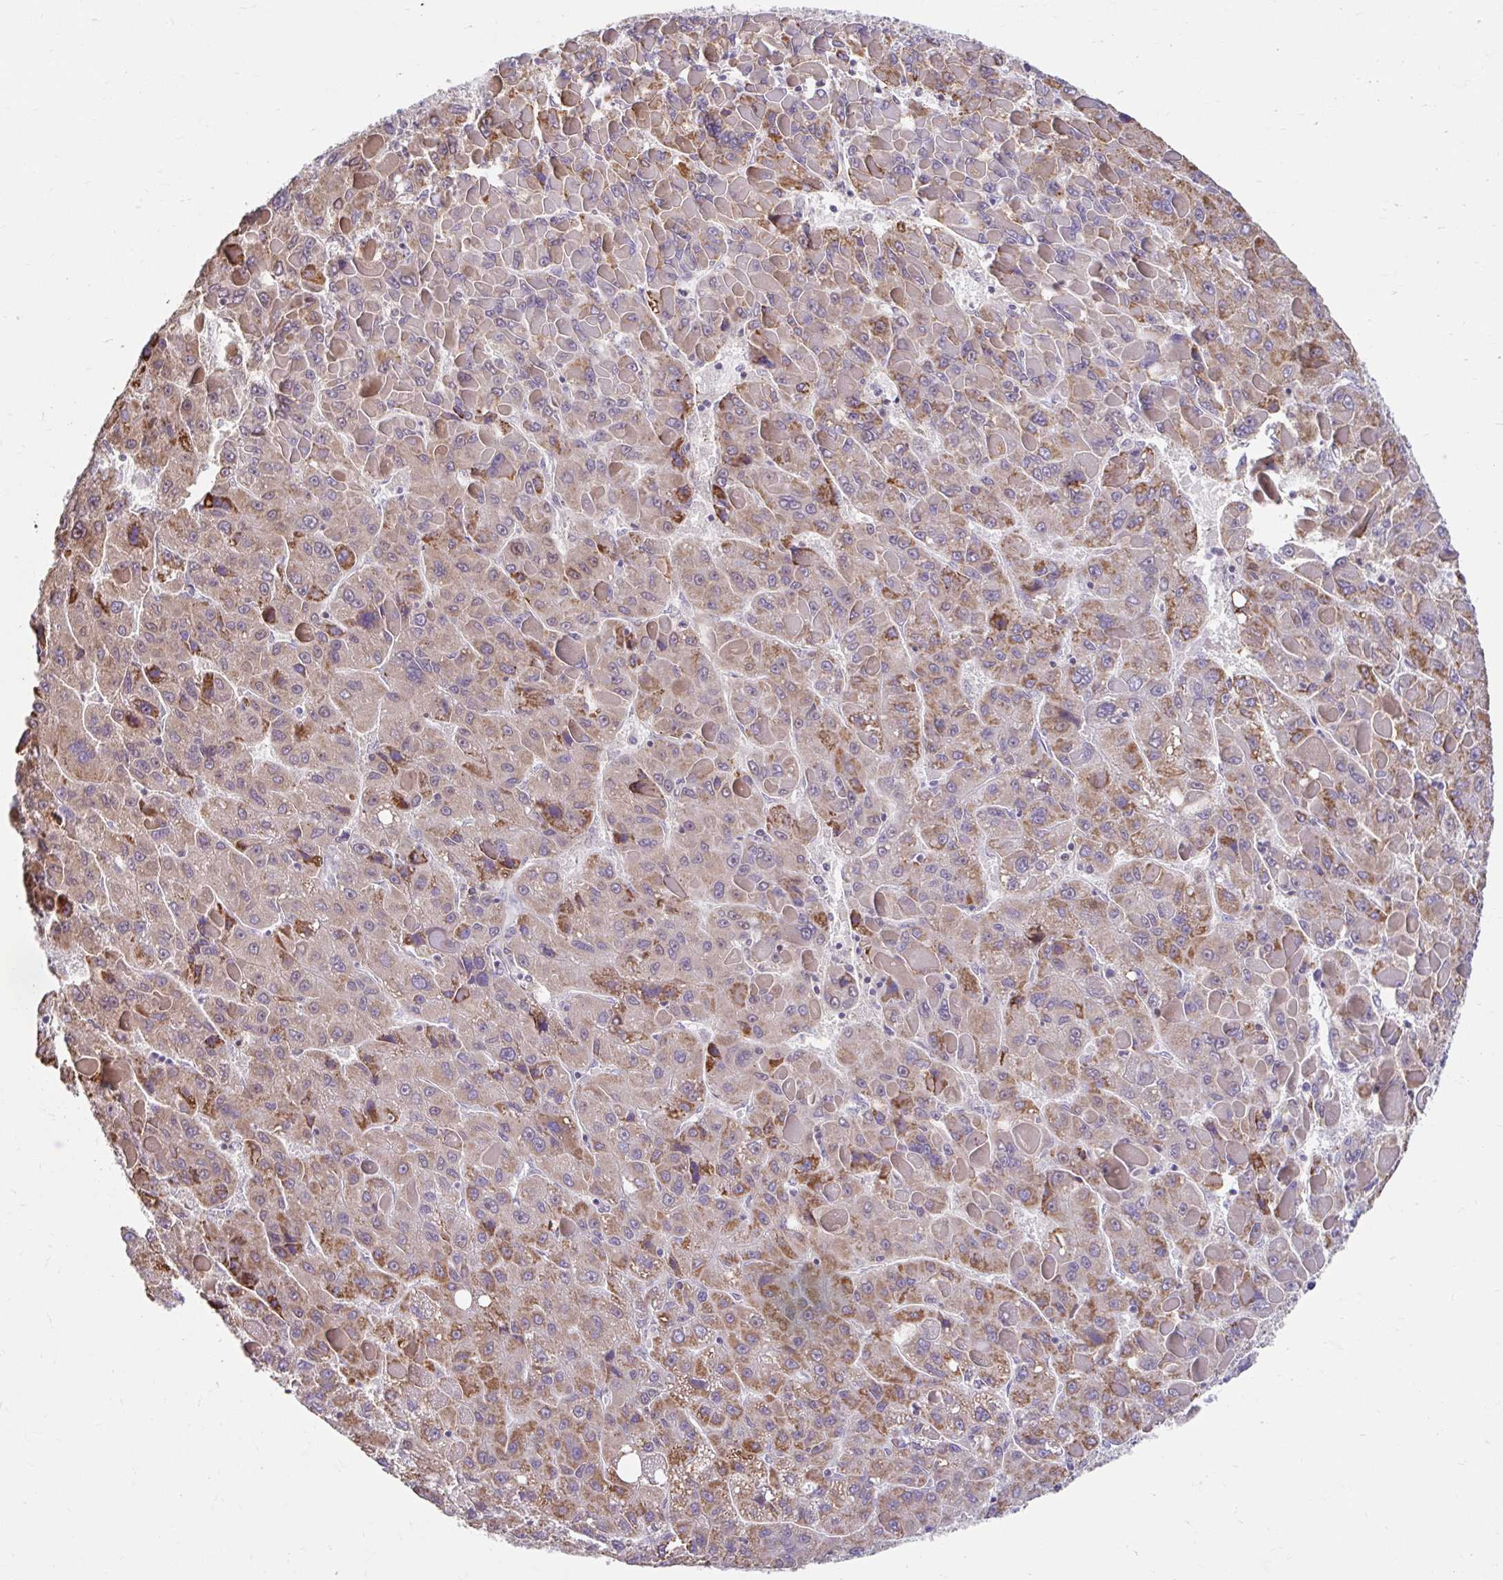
{"staining": {"intensity": "moderate", "quantity": ">75%", "location": "cytoplasmic/membranous"}, "tissue": "liver cancer", "cell_type": "Tumor cells", "image_type": "cancer", "snomed": [{"axis": "morphology", "description": "Carcinoma, Hepatocellular, NOS"}, {"axis": "topography", "description": "Liver"}], "caption": "Immunohistochemistry (IHC) histopathology image of neoplastic tissue: human liver cancer (hepatocellular carcinoma) stained using immunohistochemistry (IHC) displays medium levels of moderate protein expression localized specifically in the cytoplasmic/membranous of tumor cells, appearing as a cytoplasmic/membranous brown color.", "gene": "NT5C1B", "patient": {"sex": "female", "age": 82}}